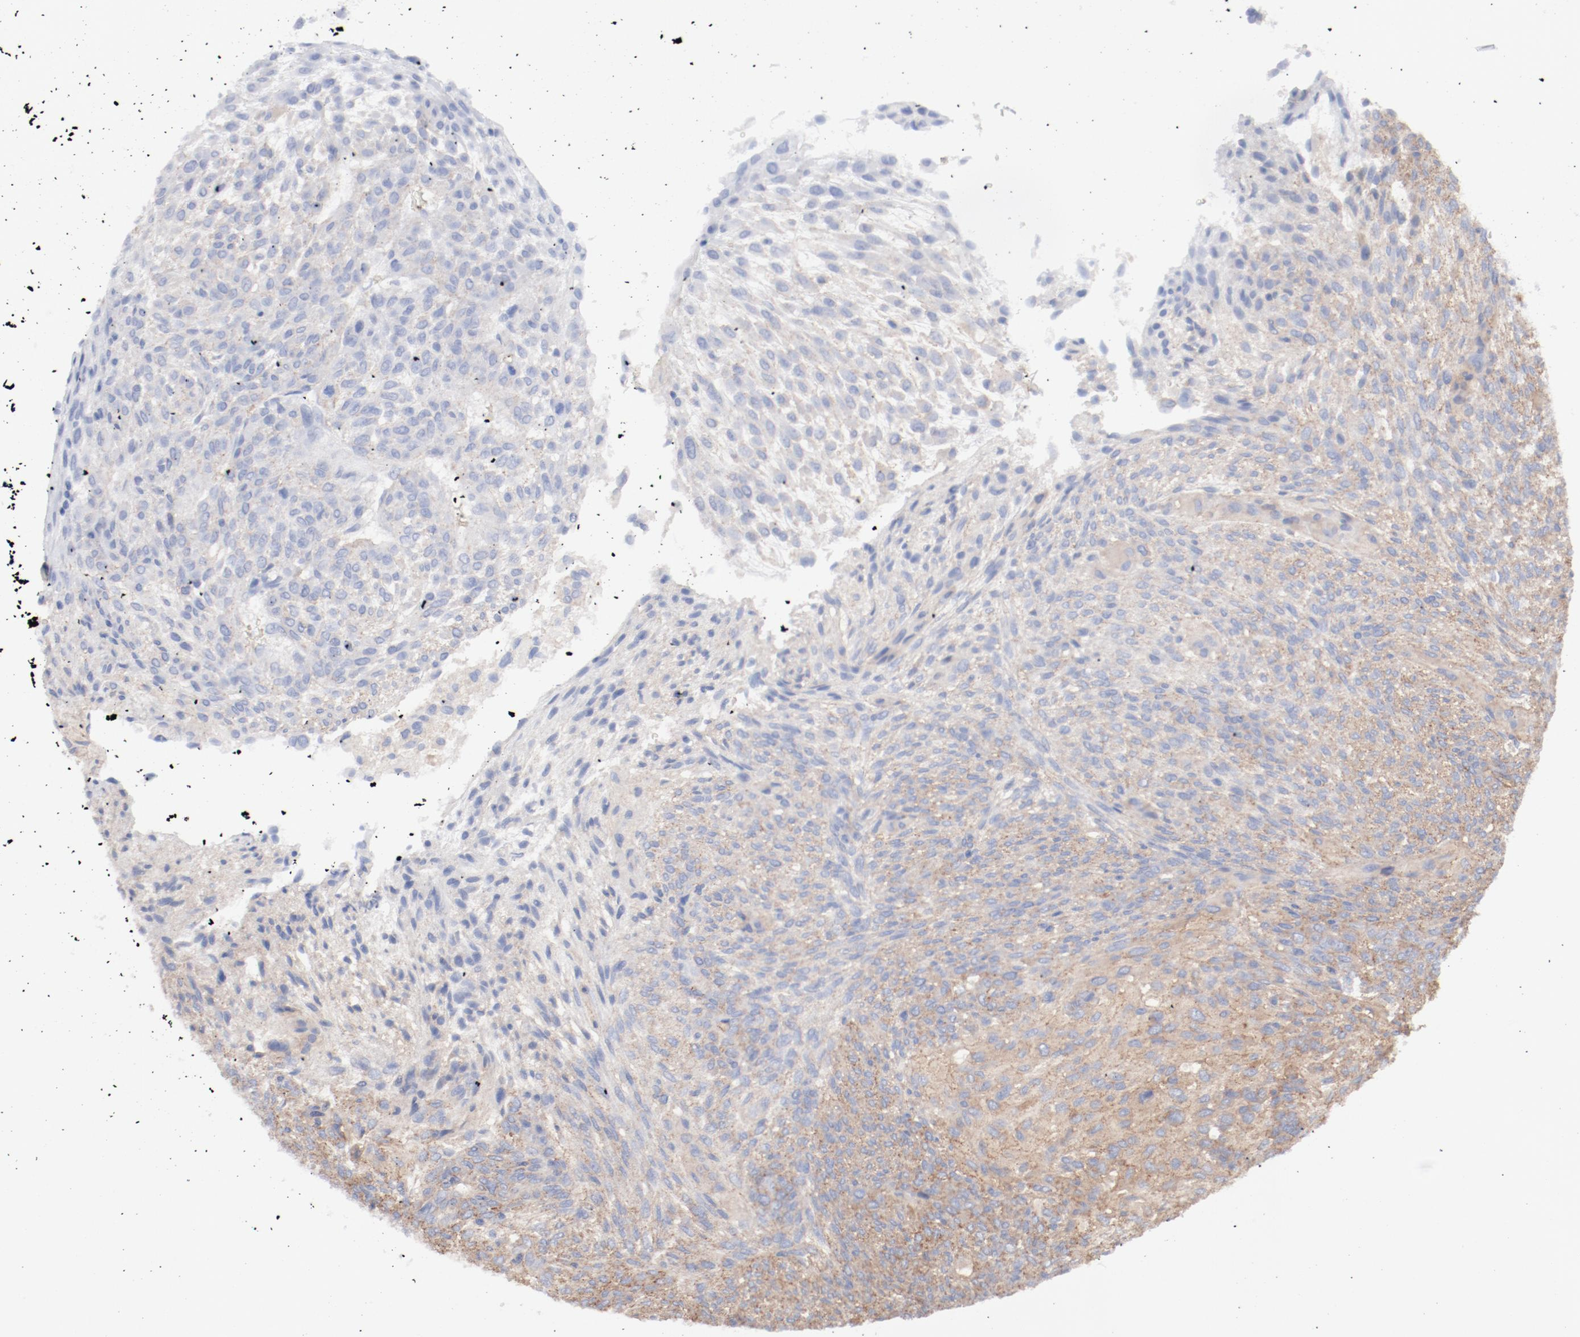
{"staining": {"intensity": "moderate", "quantity": ">75%", "location": "cytoplasmic/membranous"}, "tissue": "glioma", "cell_type": "Tumor cells", "image_type": "cancer", "snomed": [{"axis": "morphology", "description": "Glioma, malignant, High grade"}, {"axis": "topography", "description": "Cerebral cortex"}], "caption": "Immunohistochemical staining of human glioma shows moderate cytoplasmic/membranous protein staining in about >75% of tumor cells. (DAB (3,3'-diaminobenzidine) IHC, brown staining for protein, blue staining for nuclei).", "gene": "AP2A1", "patient": {"sex": "female", "age": 55}}